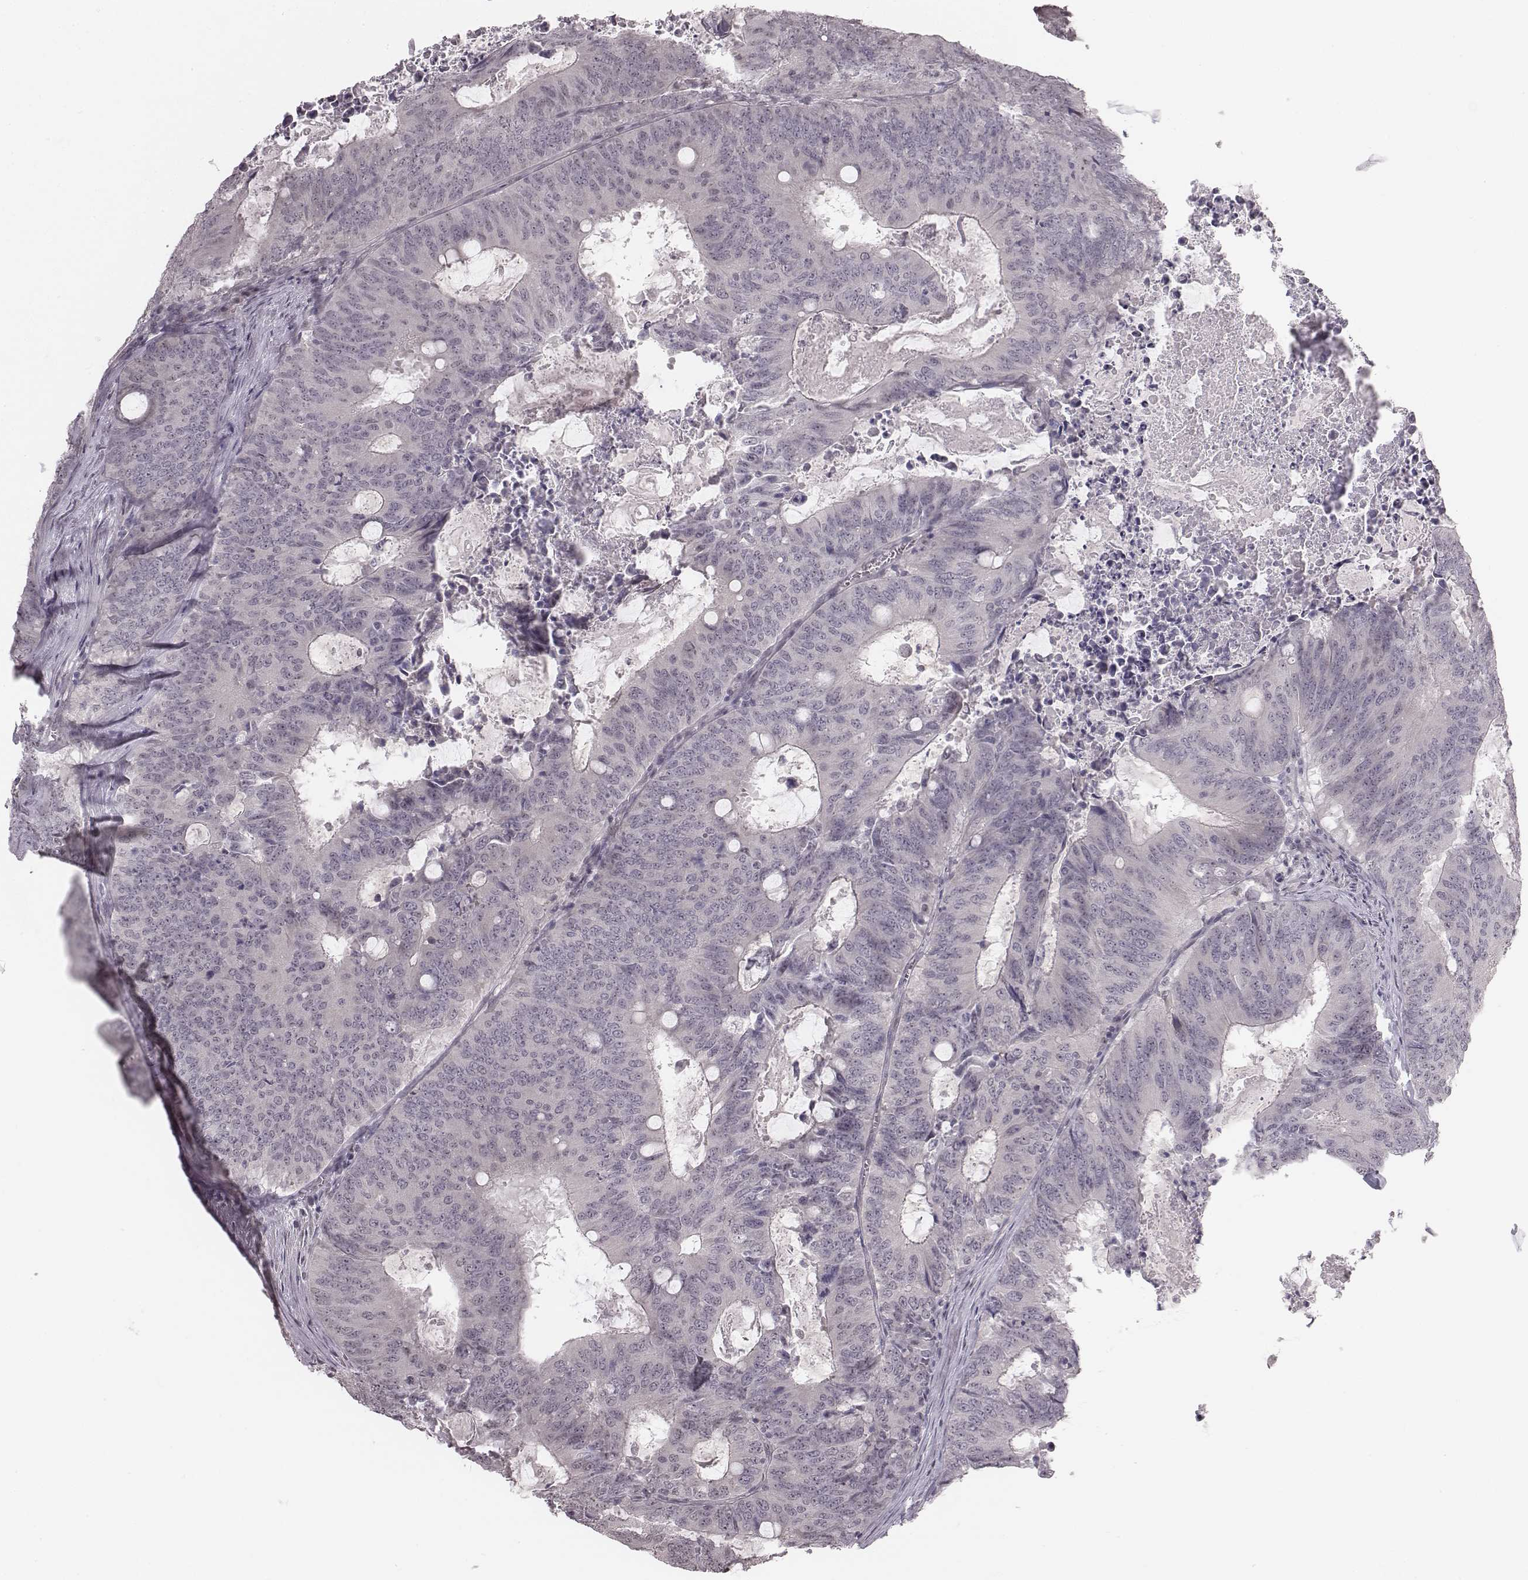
{"staining": {"intensity": "negative", "quantity": "none", "location": "none"}, "tissue": "colorectal cancer", "cell_type": "Tumor cells", "image_type": "cancer", "snomed": [{"axis": "morphology", "description": "Adenocarcinoma, NOS"}, {"axis": "topography", "description": "Colon"}], "caption": "A high-resolution image shows immunohistochemistry (IHC) staining of colorectal cancer (adenocarcinoma), which shows no significant expression in tumor cells.", "gene": "RPGRIP1", "patient": {"sex": "male", "age": 67}}